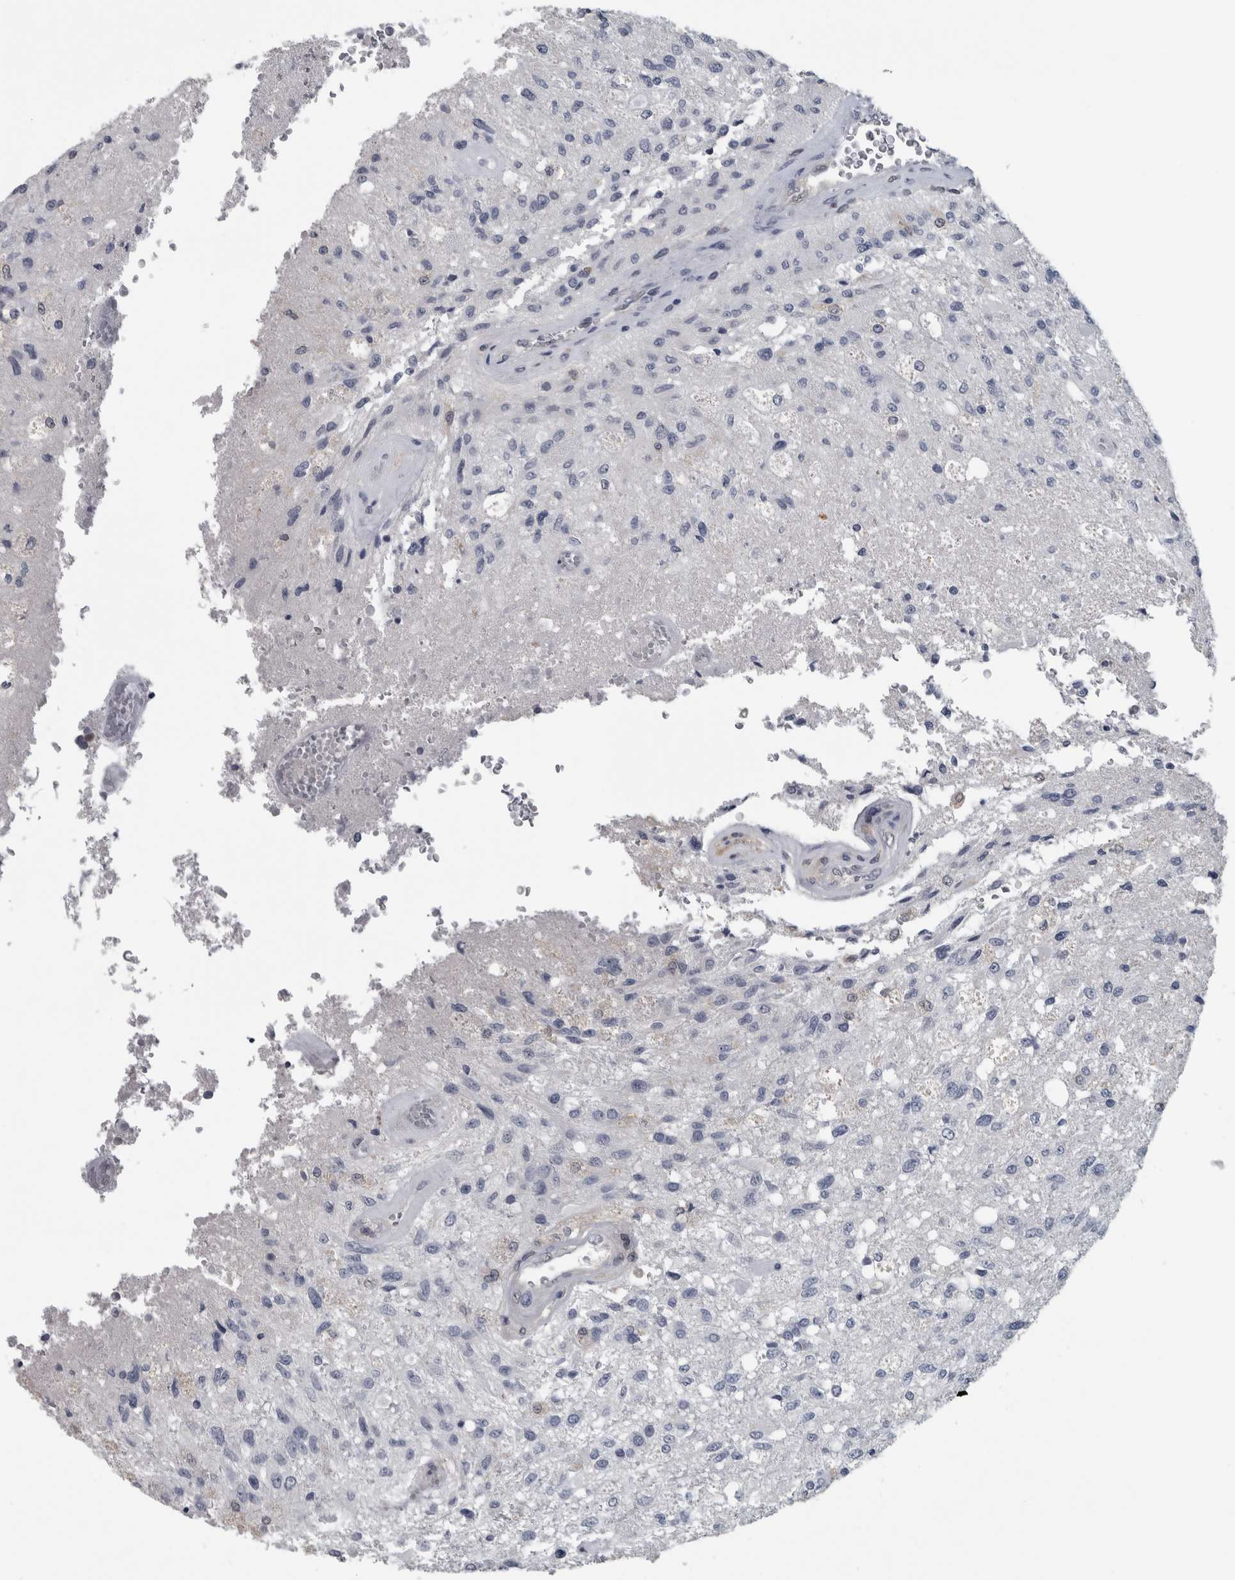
{"staining": {"intensity": "negative", "quantity": "none", "location": "none"}, "tissue": "glioma", "cell_type": "Tumor cells", "image_type": "cancer", "snomed": [{"axis": "morphology", "description": "Normal tissue, NOS"}, {"axis": "morphology", "description": "Glioma, malignant, High grade"}, {"axis": "topography", "description": "Cerebral cortex"}], "caption": "High power microscopy photomicrograph of an immunohistochemistry (IHC) image of glioma, revealing no significant positivity in tumor cells. The staining is performed using DAB brown chromogen with nuclei counter-stained in using hematoxylin.", "gene": "NAPRT", "patient": {"sex": "male", "age": 77}}